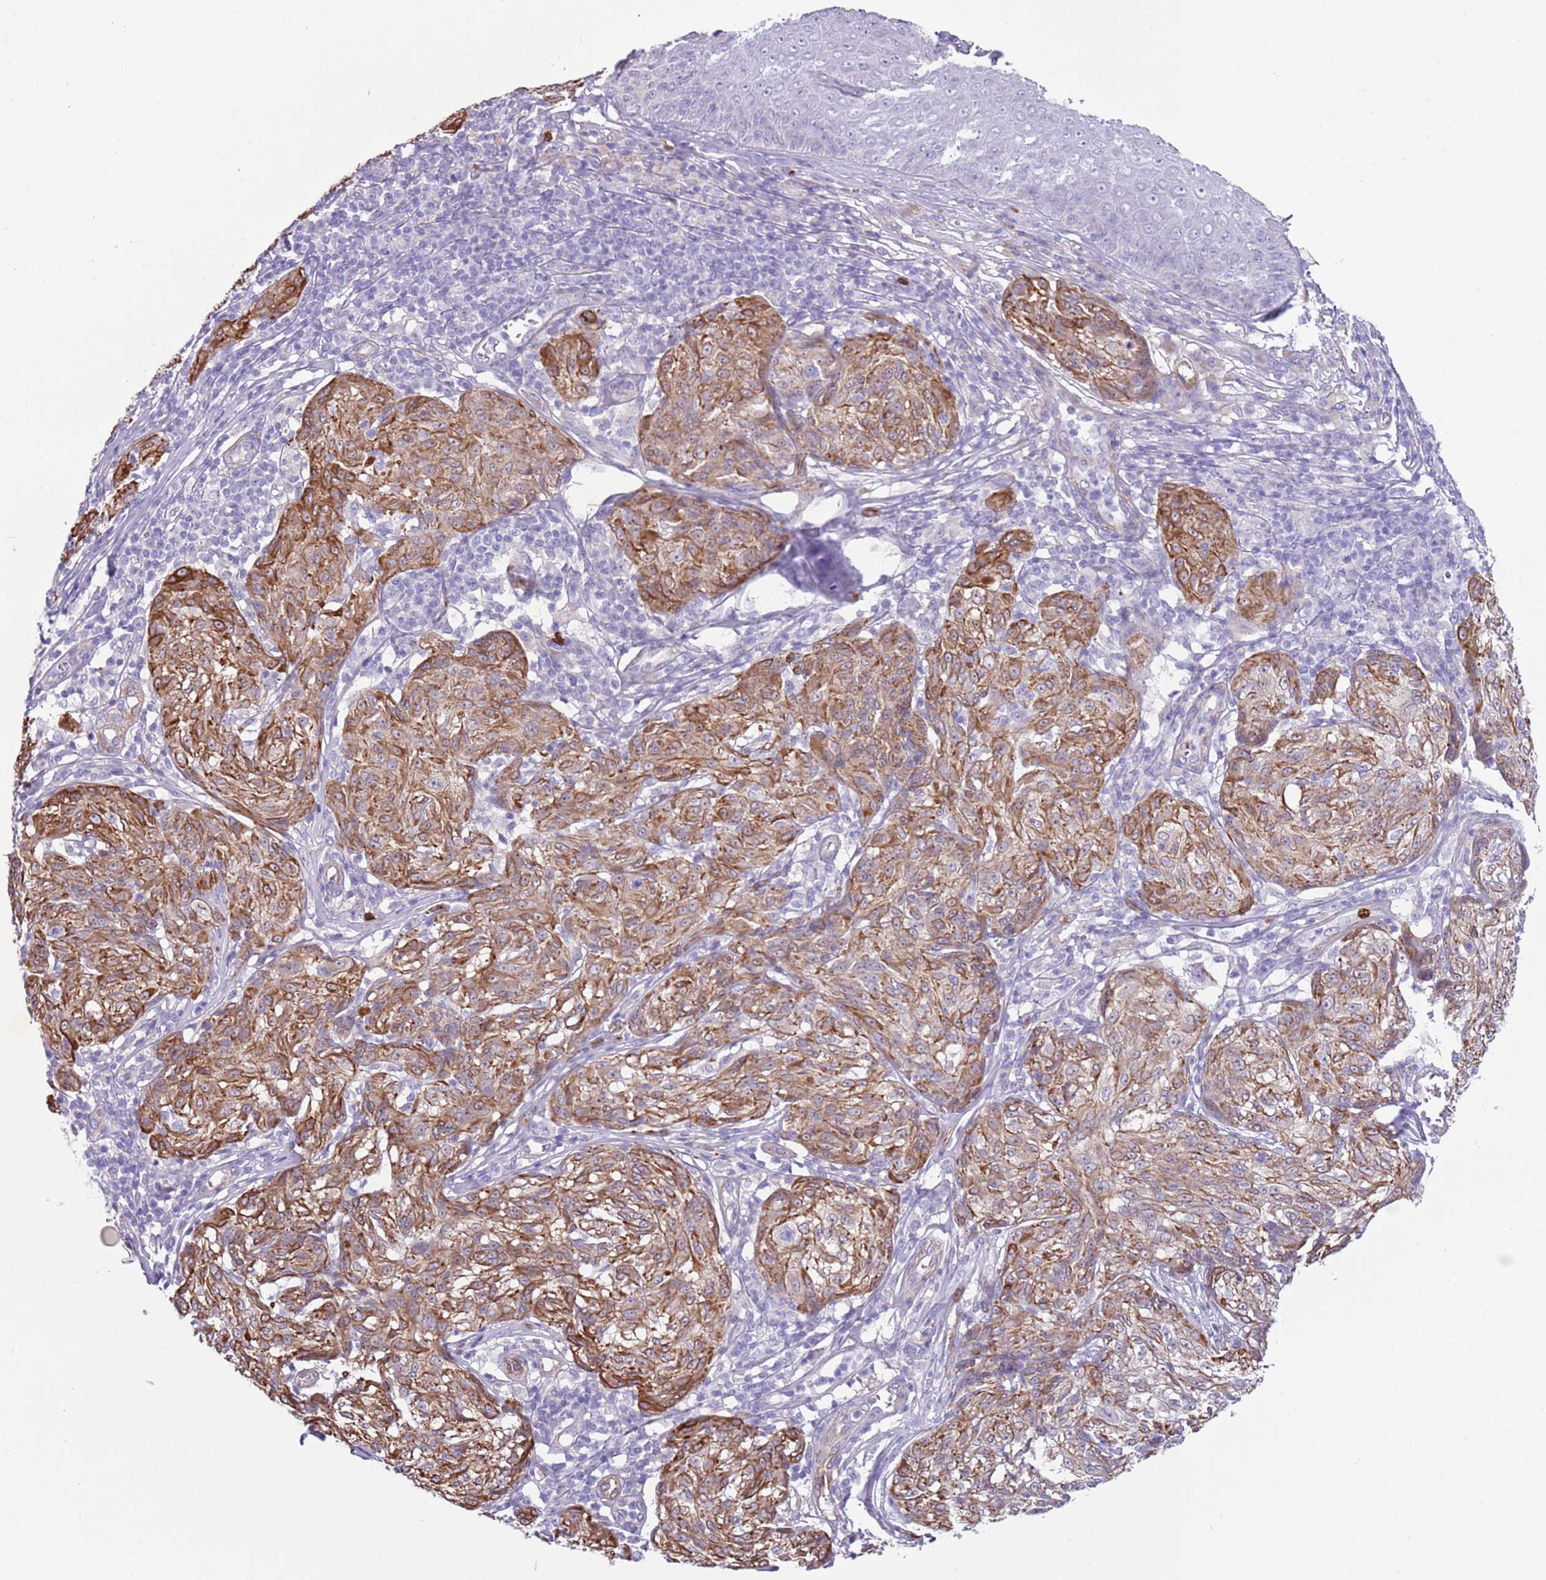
{"staining": {"intensity": "moderate", "quantity": ">75%", "location": "cytoplasmic/membranous"}, "tissue": "melanoma", "cell_type": "Tumor cells", "image_type": "cancer", "snomed": [{"axis": "morphology", "description": "Malignant melanoma, NOS"}, {"axis": "topography", "description": "Skin"}], "caption": "Immunohistochemical staining of melanoma demonstrates moderate cytoplasmic/membranous protein staining in about >75% of tumor cells.", "gene": "TSGA13", "patient": {"sex": "female", "age": 63}}